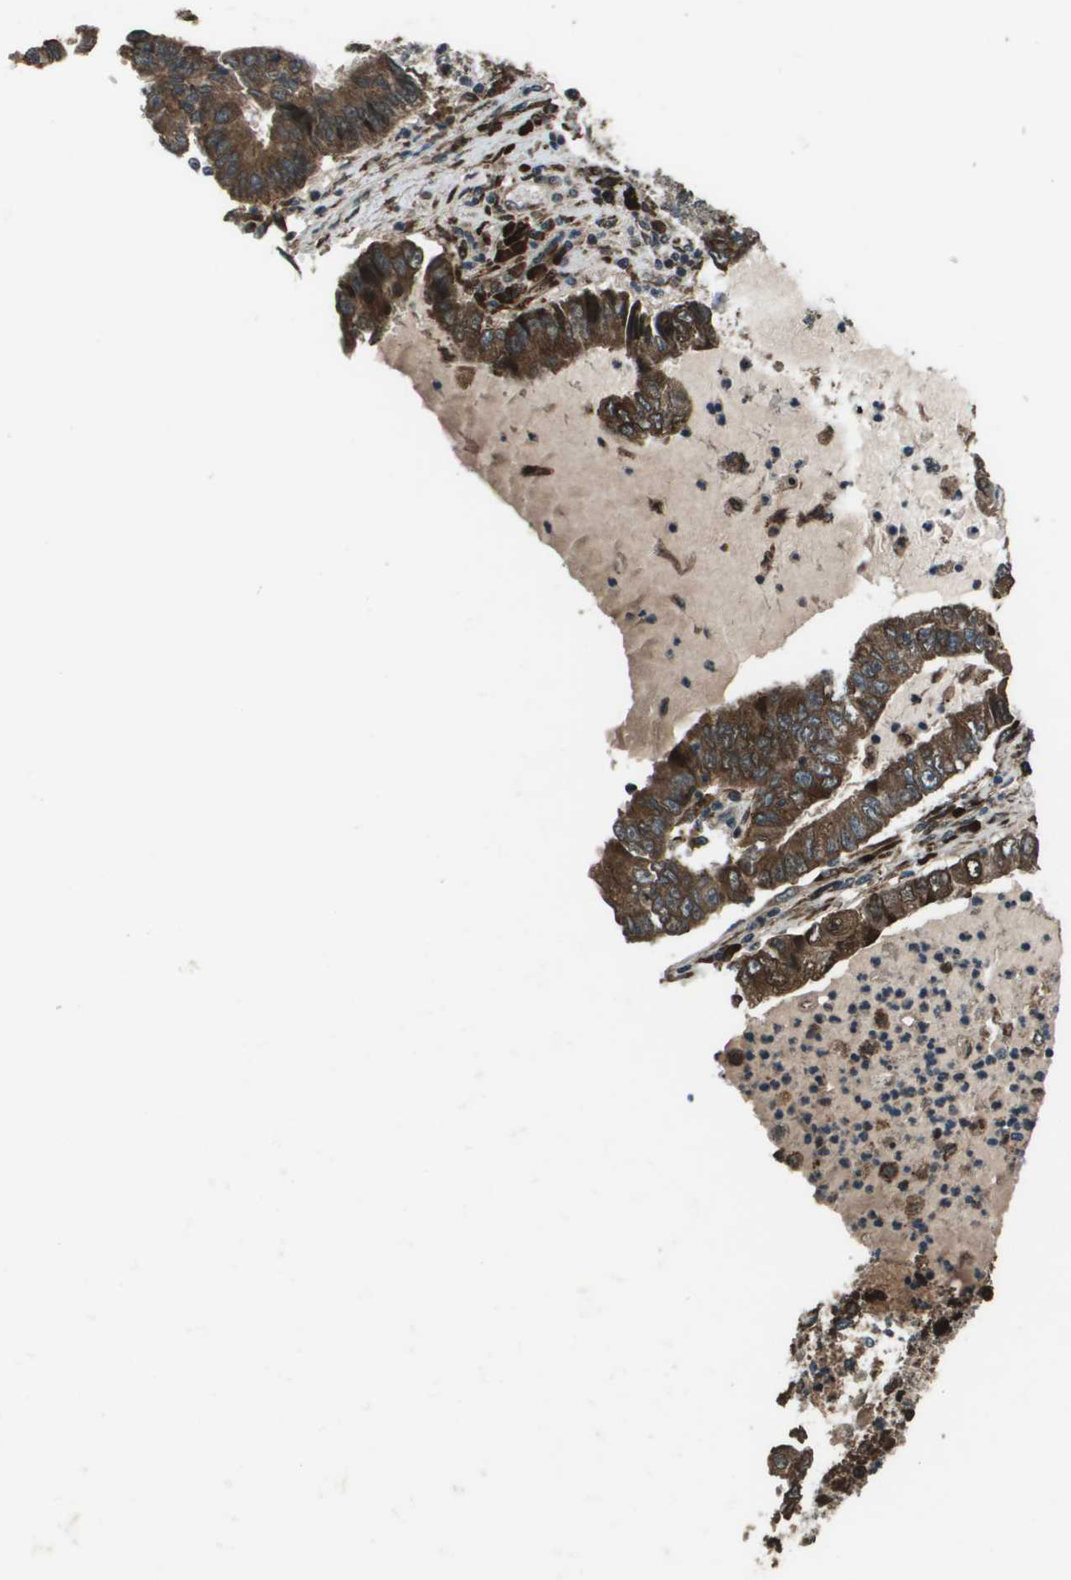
{"staining": {"intensity": "strong", "quantity": ">75%", "location": "cytoplasmic/membranous"}, "tissue": "lung cancer", "cell_type": "Tumor cells", "image_type": "cancer", "snomed": [{"axis": "morphology", "description": "Adenocarcinoma, NOS"}, {"axis": "topography", "description": "Lung"}], "caption": "Strong cytoplasmic/membranous protein expression is seen in approximately >75% of tumor cells in lung cancer (adenocarcinoma).", "gene": "GOSR2", "patient": {"sex": "female", "age": 51}}